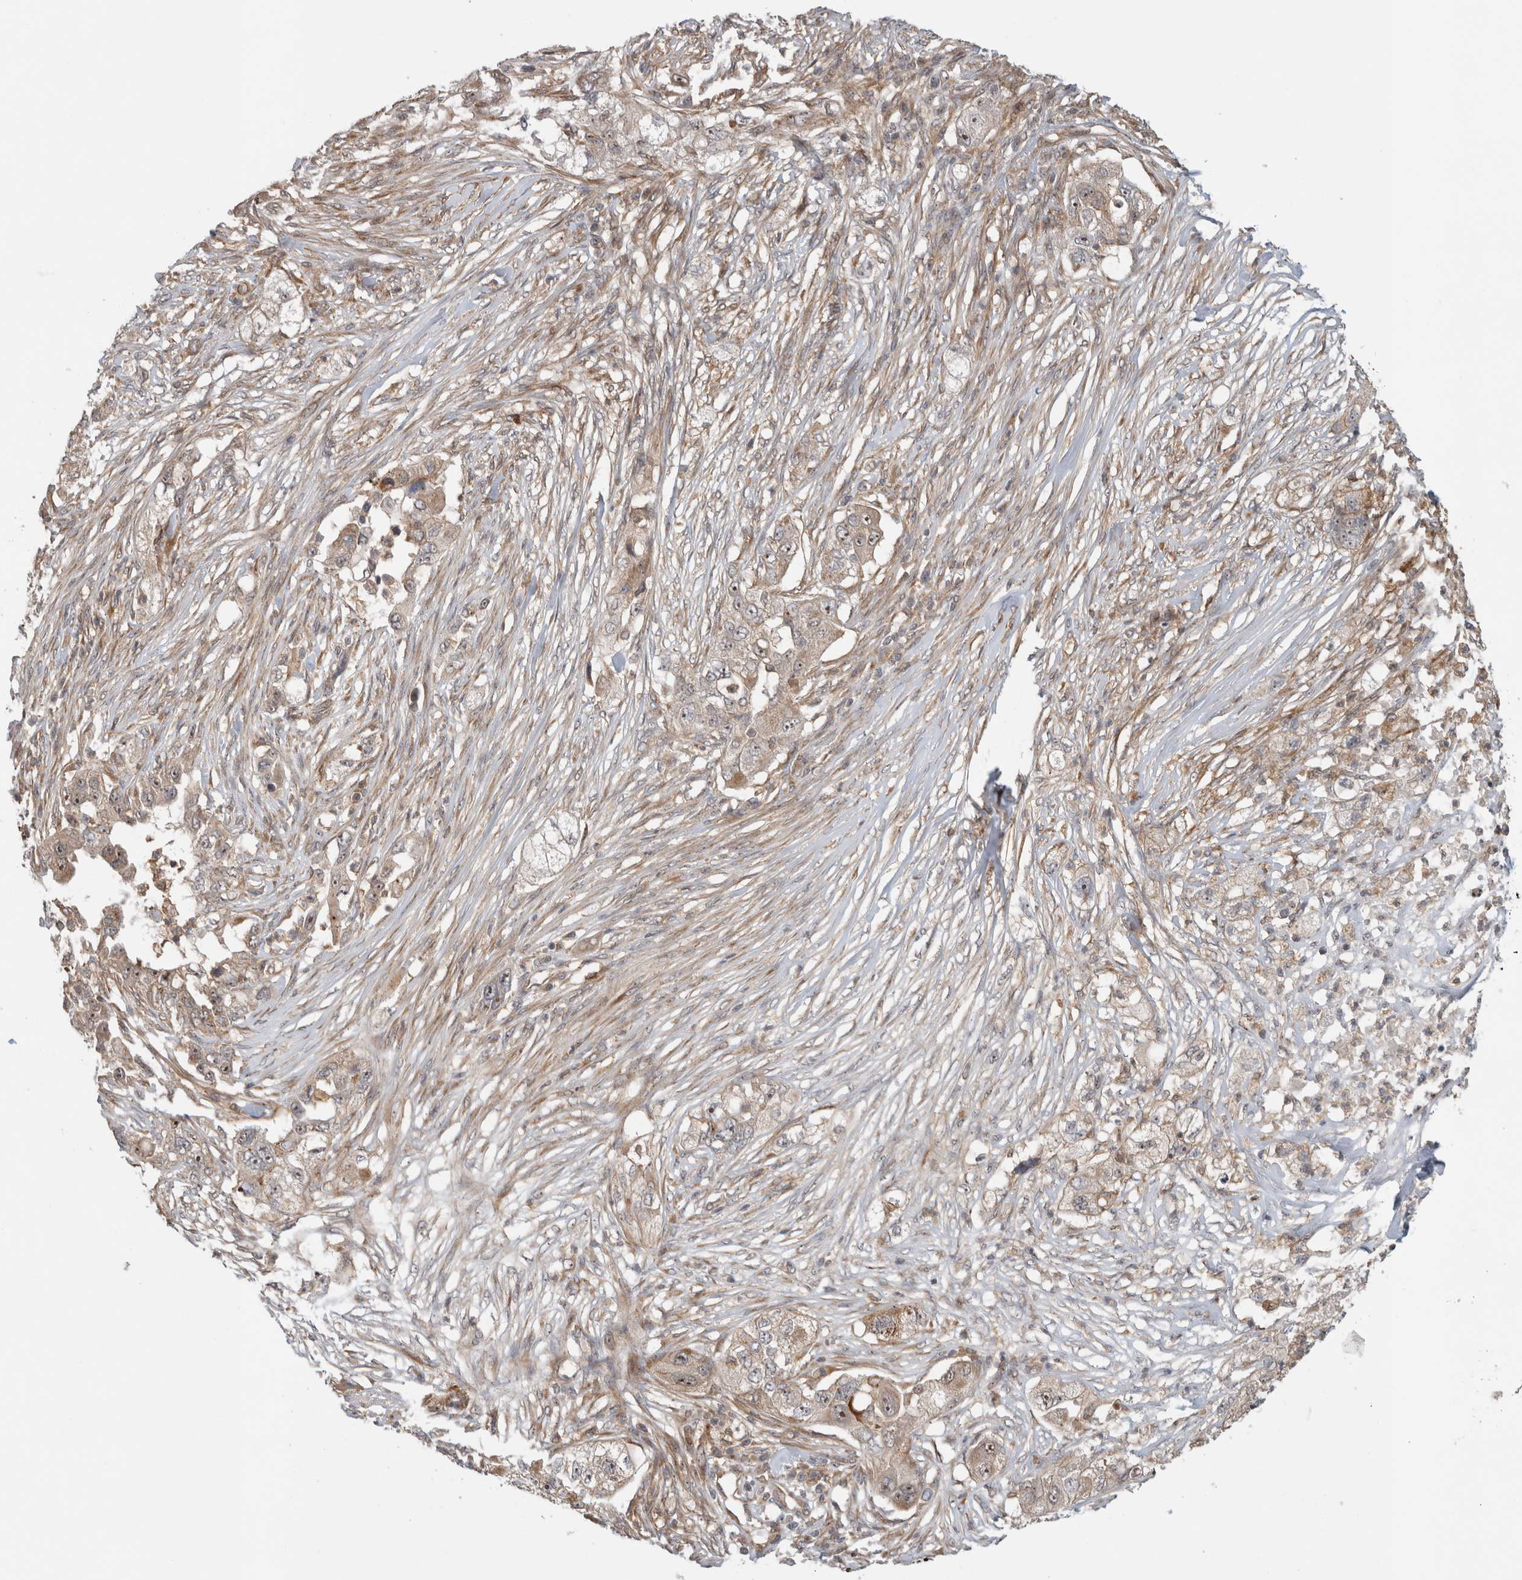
{"staining": {"intensity": "moderate", "quantity": ">75%", "location": "cytoplasmic/membranous,nuclear"}, "tissue": "pancreatic cancer", "cell_type": "Tumor cells", "image_type": "cancer", "snomed": [{"axis": "morphology", "description": "Adenocarcinoma, NOS"}, {"axis": "topography", "description": "Pancreas"}], "caption": "This is an image of IHC staining of pancreatic cancer, which shows moderate positivity in the cytoplasmic/membranous and nuclear of tumor cells.", "gene": "WASF2", "patient": {"sex": "female", "age": 78}}